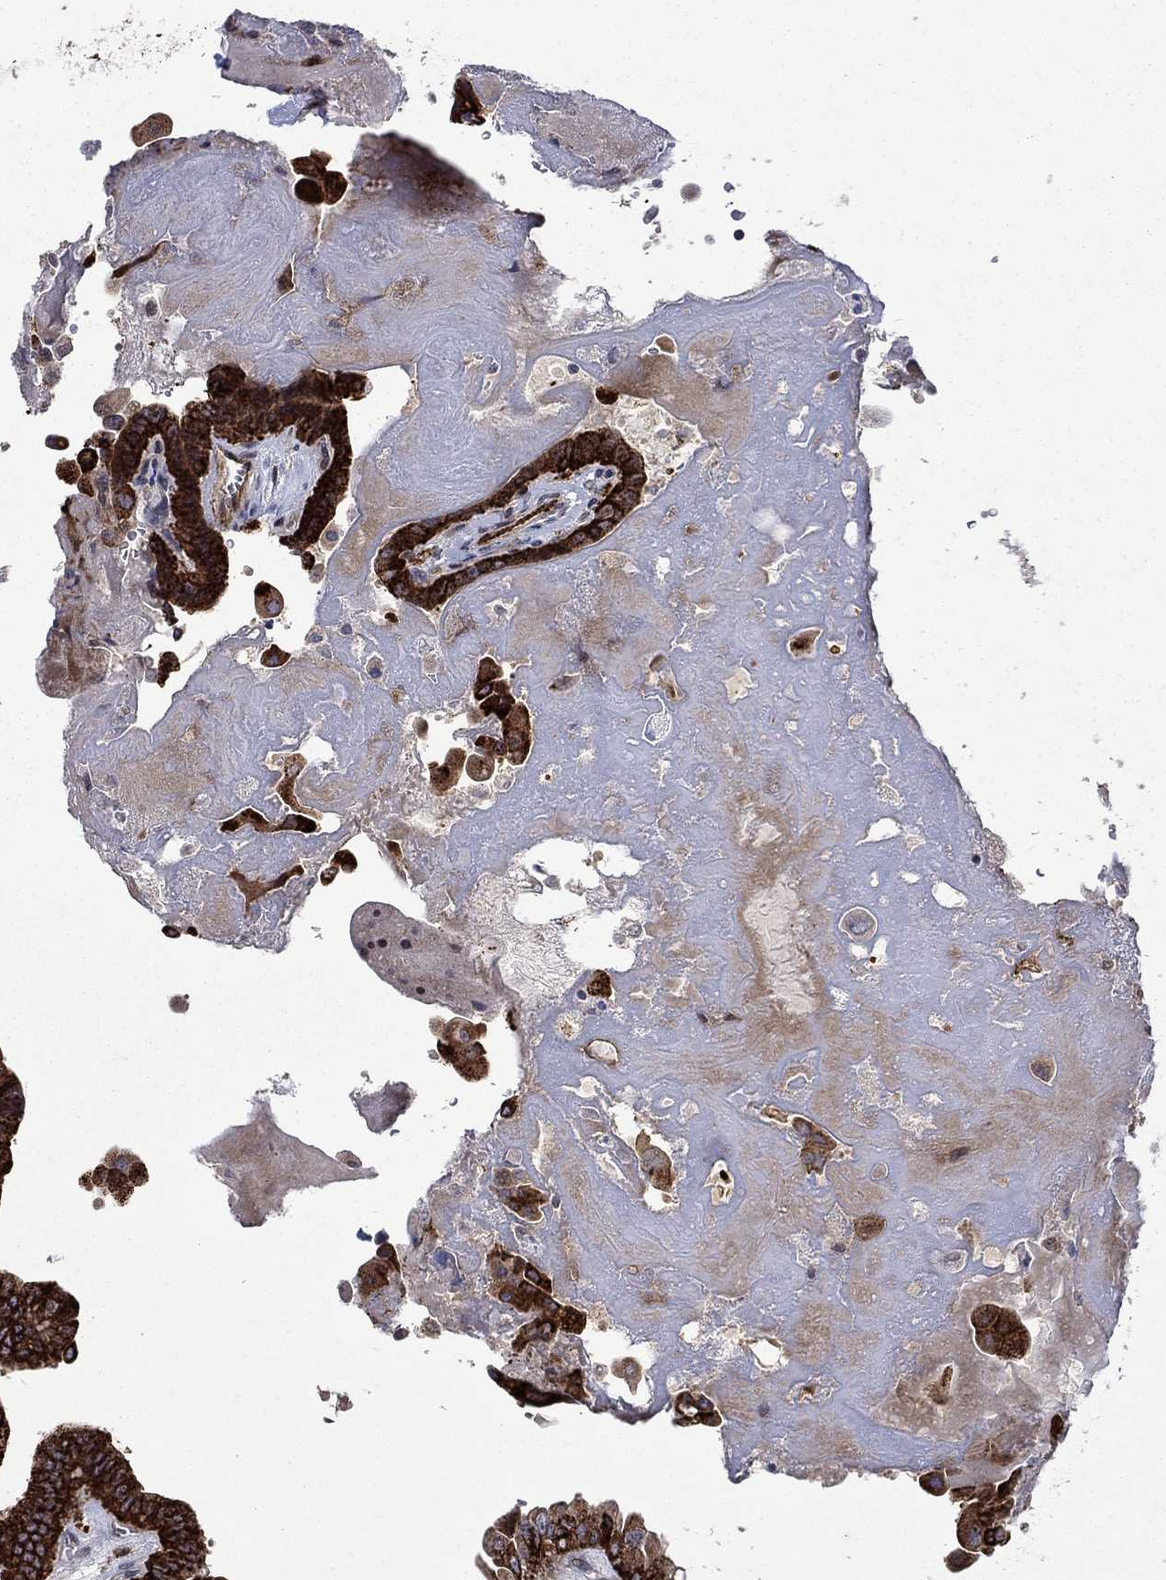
{"staining": {"intensity": "strong", "quantity": ">75%", "location": "cytoplasmic/membranous"}, "tissue": "thyroid cancer", "cell_type": "Tumor cells", "image_type": "cancer", "snomed": [{"axis": "morphology", "description": "Papillary adenocarcinoma, NOS"}, {"axis": "topography", "description": "Thyroid gland"}], "caption": "Protein expression analysis of thyroid cancer (papillary adenocarcinoma) shows strong cytoplasmic/membranous expression in approximately >75% of tumor cells.", "gene": "SLC7A1", "patient": {"sex": "female", "age": 37}}